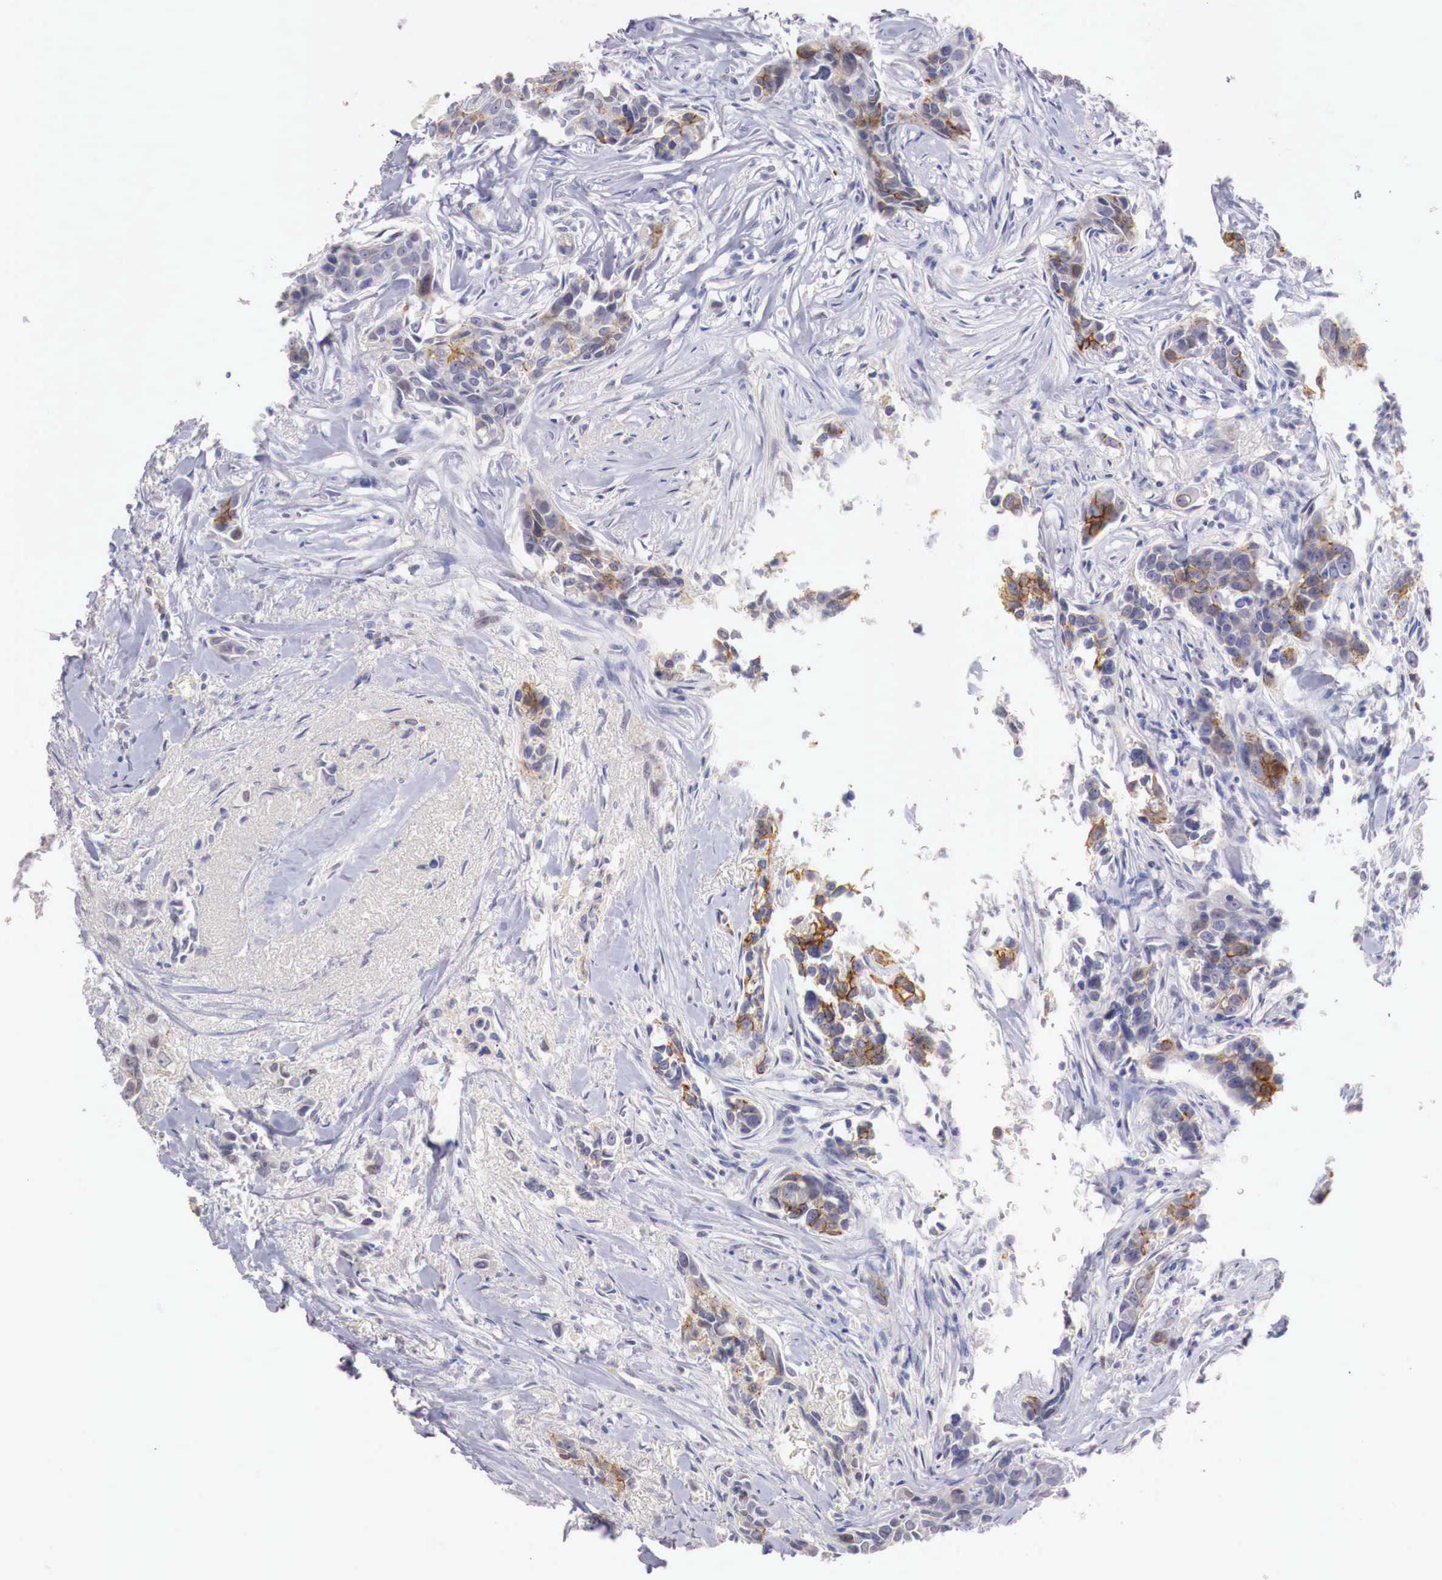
{"staining": {"intensity": "moderate", "quantity": "<25%", "location": "cytoplasmic/membranous"}, "tissue": "breast cancer", "cell_type": "Tumor cells", "image_type": "cancer", "snomed": [{"axis": "morphology", "description": "Duct carcinoma"}, {"axis": "topography", "description": "Breast"}], "caption": "Immunohistochemistry micrograph of human breast cancer (intraductal carcinoma) stained for a protein (brown), which shows low levels of moderate cytoplasmic/membranous staining in approximately <25% of tumor cells.", "gene": "ITIH6", "patient": {"sex": "female", "age": 91}}